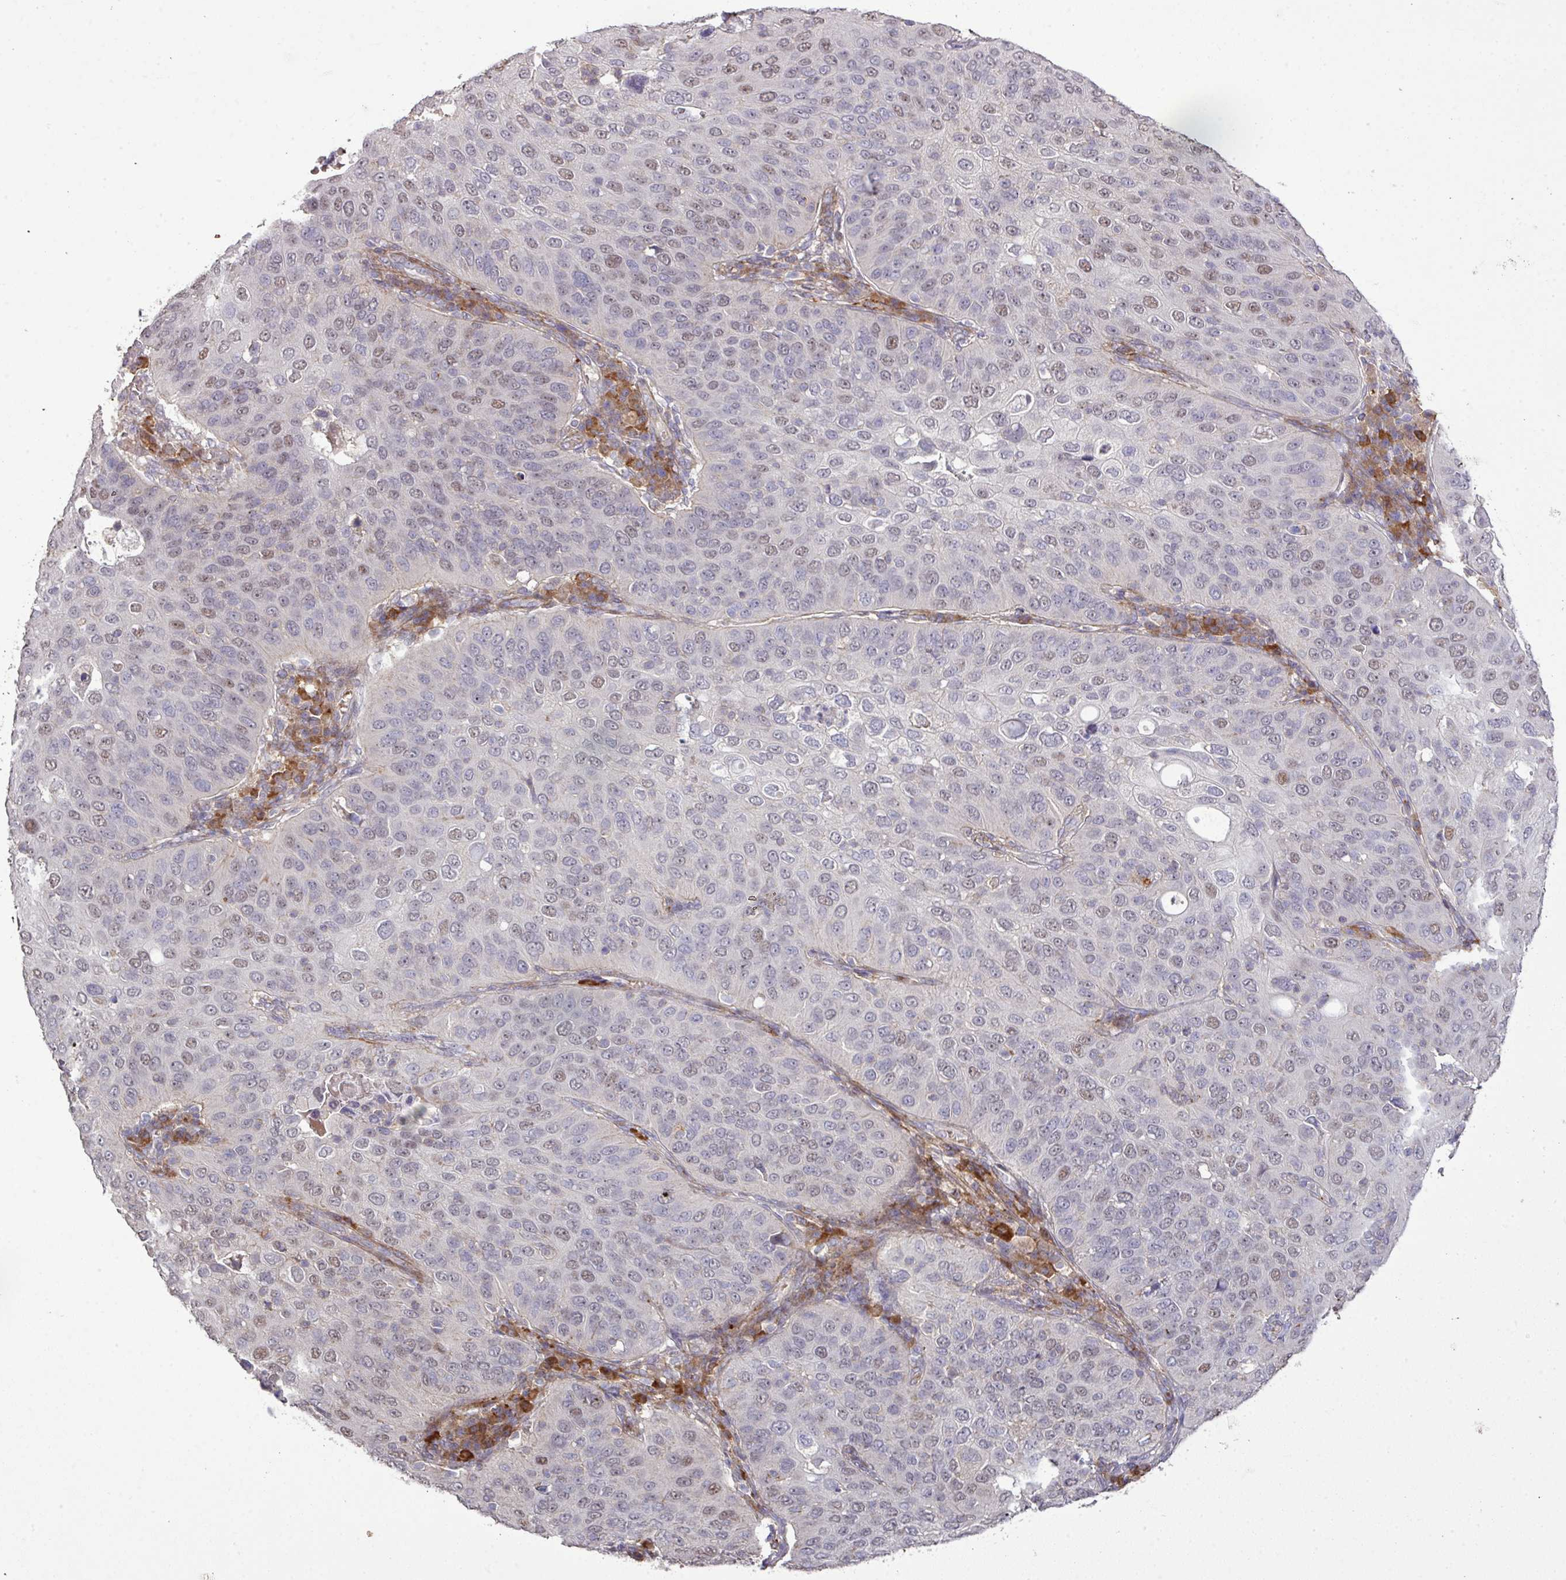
{"staining": {"intensity": "weak", "quantity": "<25%", "location": "nuclear"}, "tissue": "cervical cancer", "cell_type": "Tumor cells", "image_type": "cancer", "snomed": [{"axis": "morphology", "description": "Squamous cell carcinoma, NOS"}, {"axis": "topography", "description": "Cervix"}], "caption": "Image shows no significant protein positivity in tumor cells of cervical cancer (squamous cell carcinoma).", "gene": "TPRA1", "patient": {"sex": "female", "age": 36}}